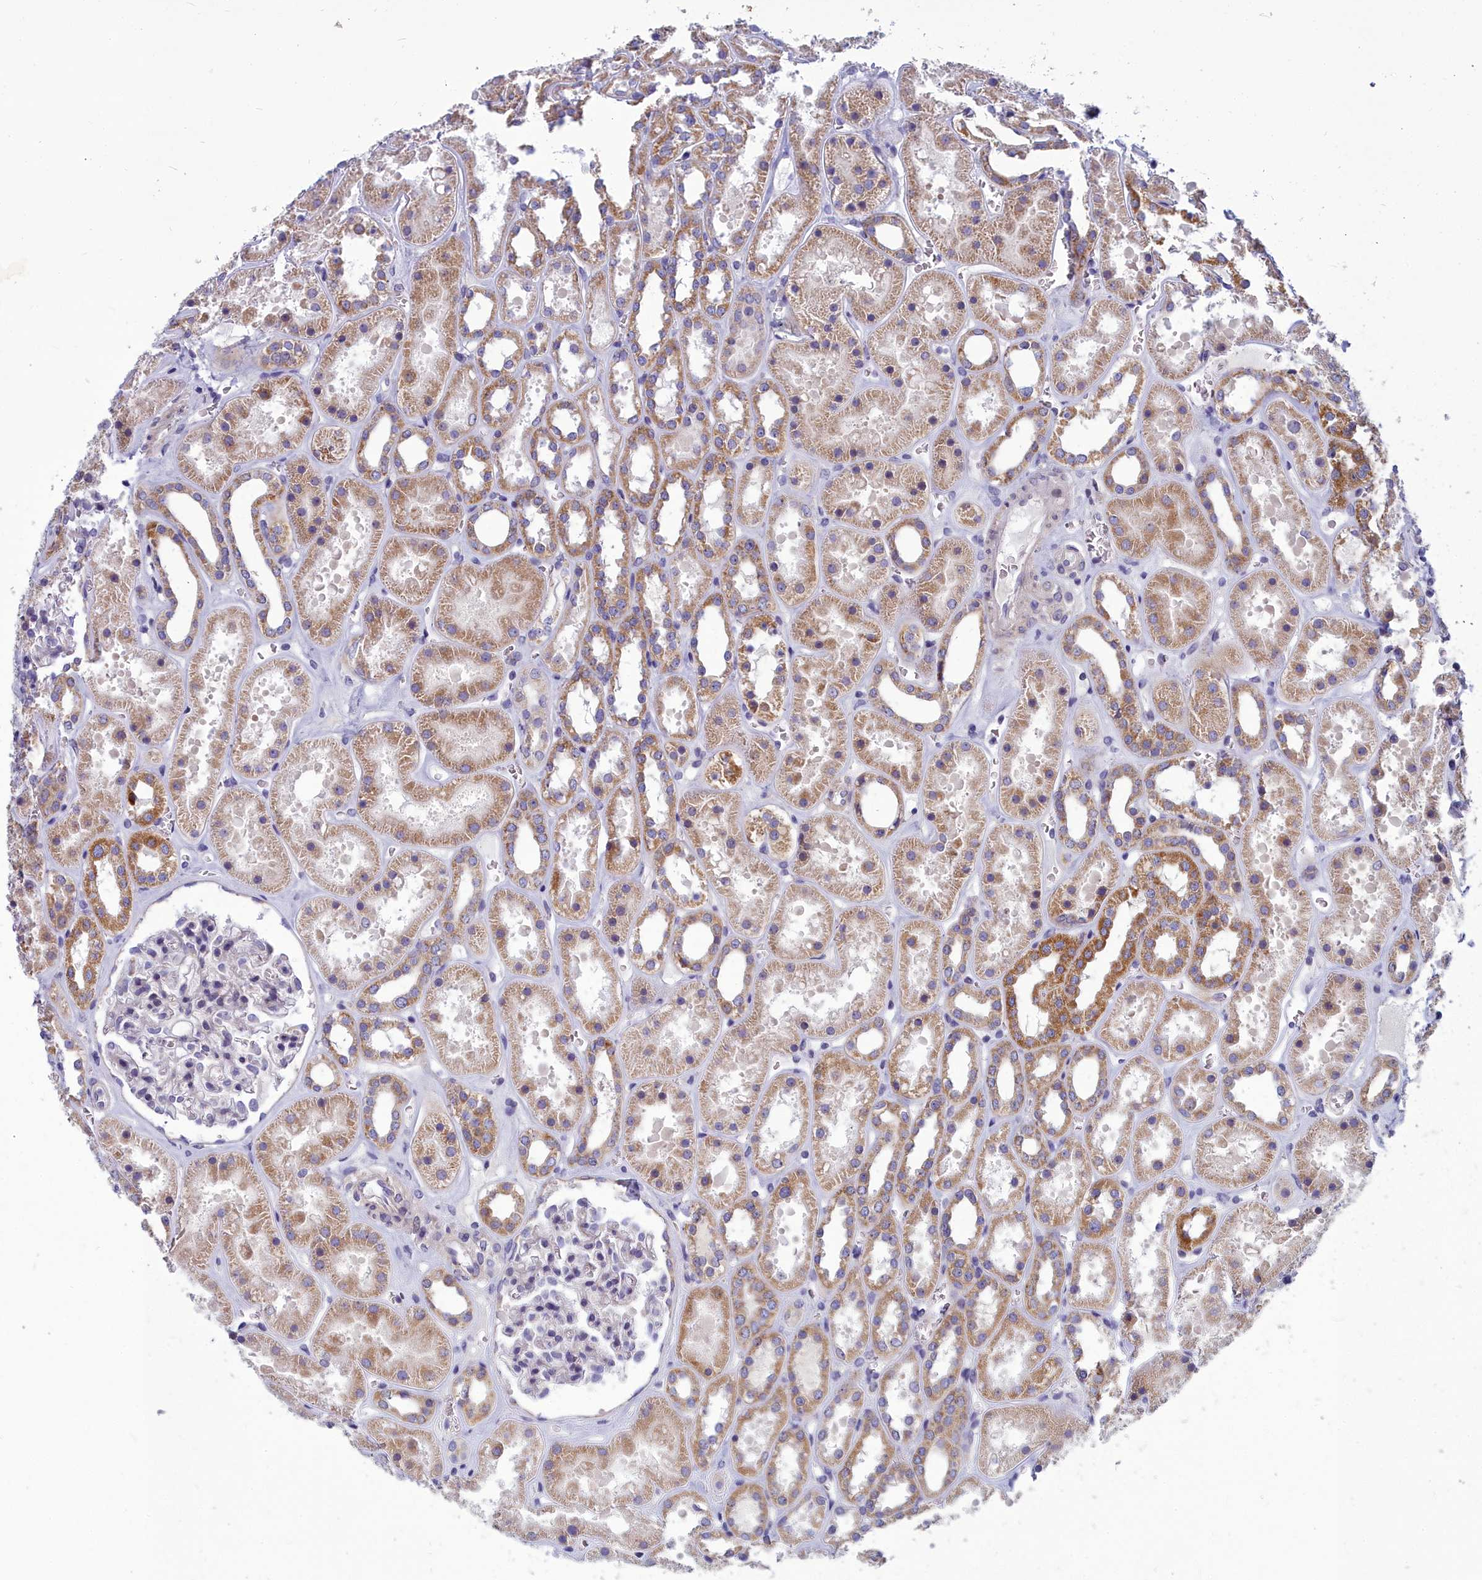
{"staining": {"intensity": "negative", "quantity": "none", "location": "none"}, "tissue": "kidney", "cell_type": "Cells in glomeruli", "image_type": "normal", "snomed": [{"axis": "morphology", "description": "Normal tissue, NOS"}, {"axis": "topography", "description": "Kidney"}], "caption": "IHC micrograph of normal kidney: human kidney stained with DAB (3,3'-diaminobenzidine) exhibits no significant protein staining in cells in glomeruli. The staining is performed using DAB (3,3'-diaminobenzidine) brown chromogen with nuclei counter-stained in using hematoxylin.", "gene": "COX20", "patient": {"sex": "female", "age": 41}}